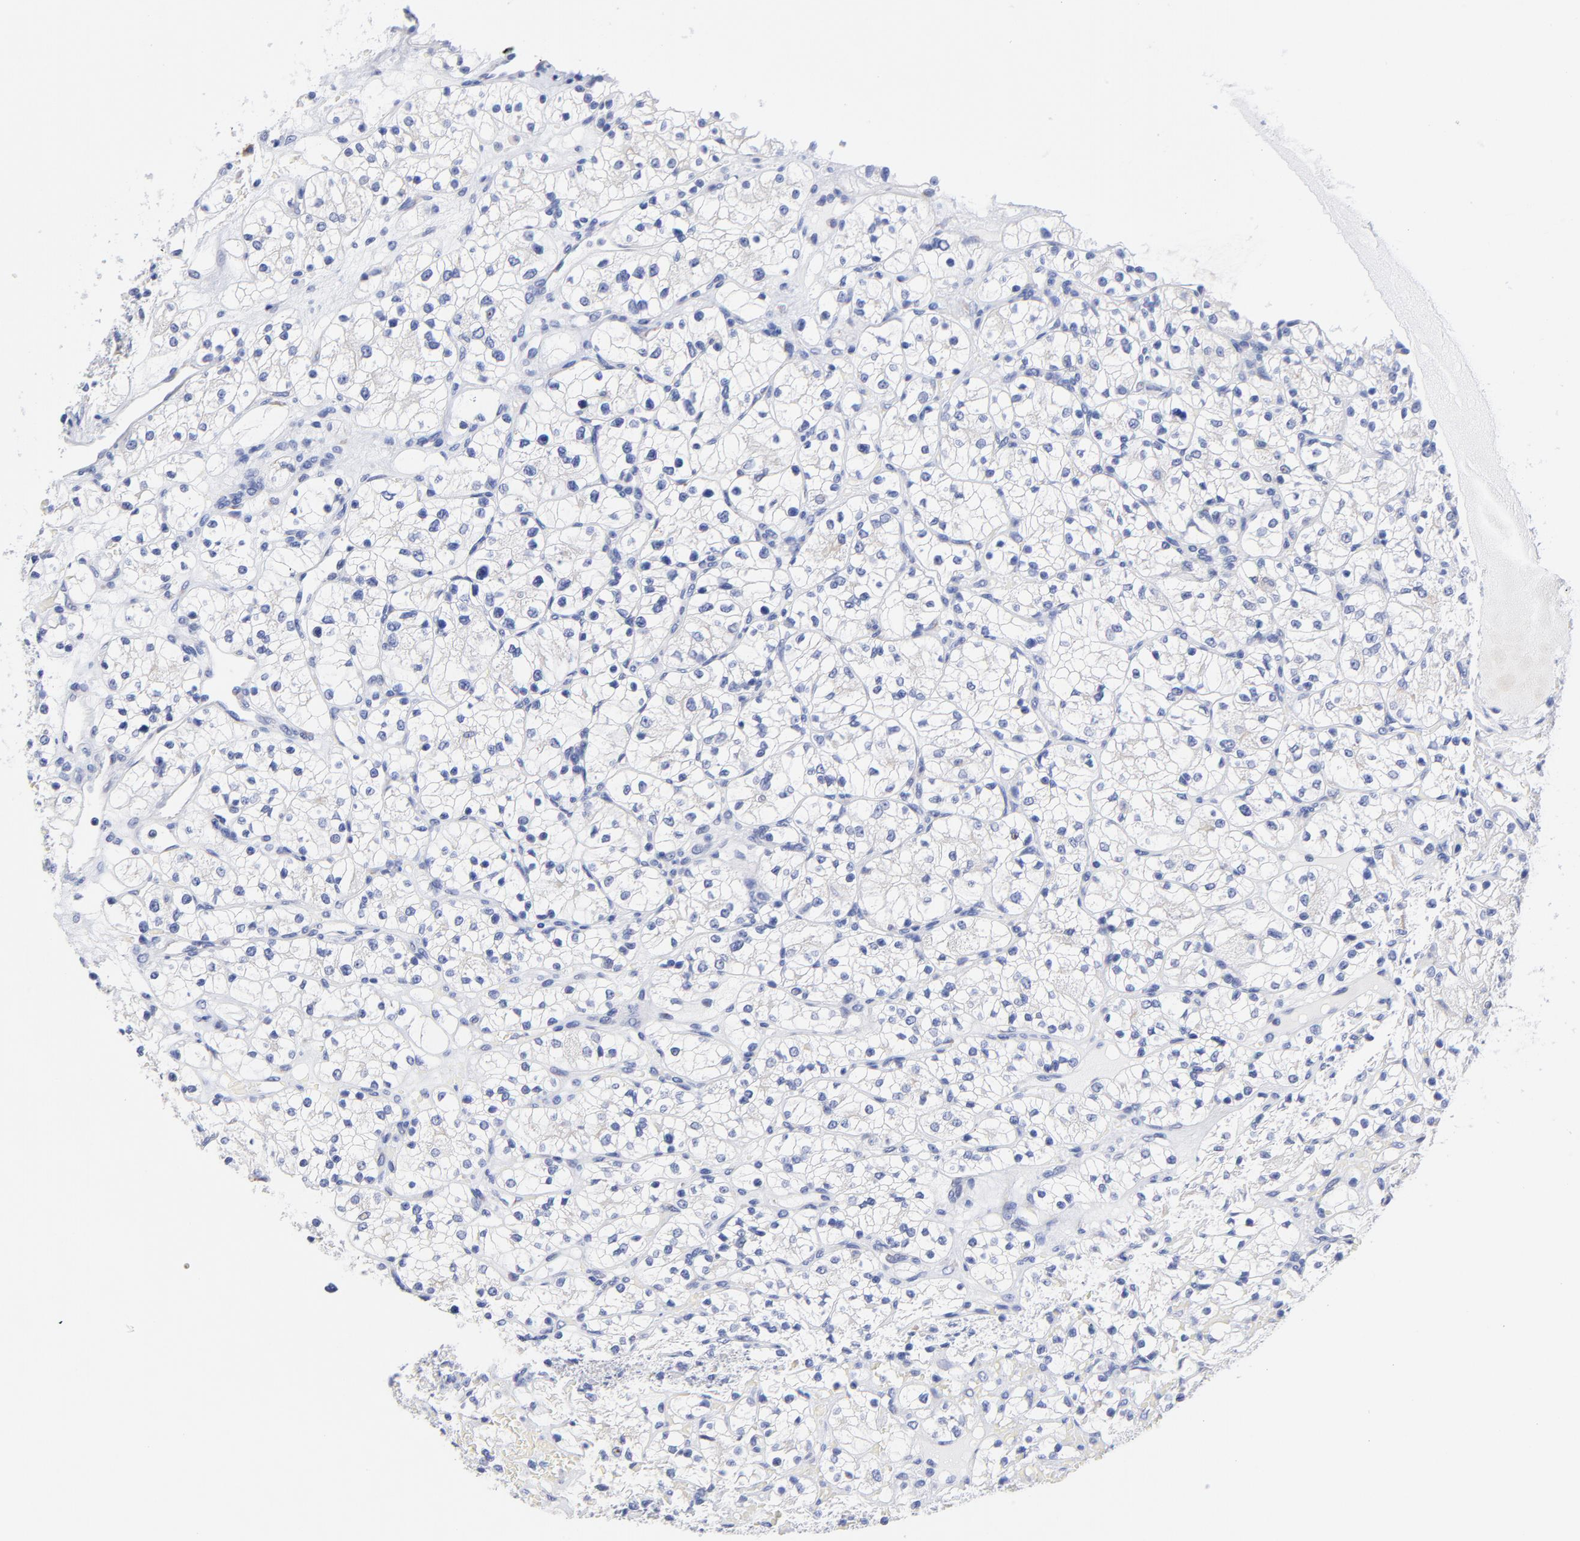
{"staining": {"intensity": "negative", "quantity": "none", "location": "none"}, "tissue": "renal cancer", "cell_type": "Tumor cells", "image_type": "cancer", "snomed": [{"axis": "morphology", "description": "Adenocarcinoma, NOS"}, {"axis": "topography", "description": "Kidney"}], "caption": "Protein analysis of renal cancer exhibits no significant expression in tumor cells. The staining was performed using DAB (3,3'-diaminobenzidine) to visualize the protein expression in brown, while the nuclei were stained in blue with hematoxylin (Magnification: 20x).", "gene": "LAX1", "patient": {"sex": "female", "age": 60}}